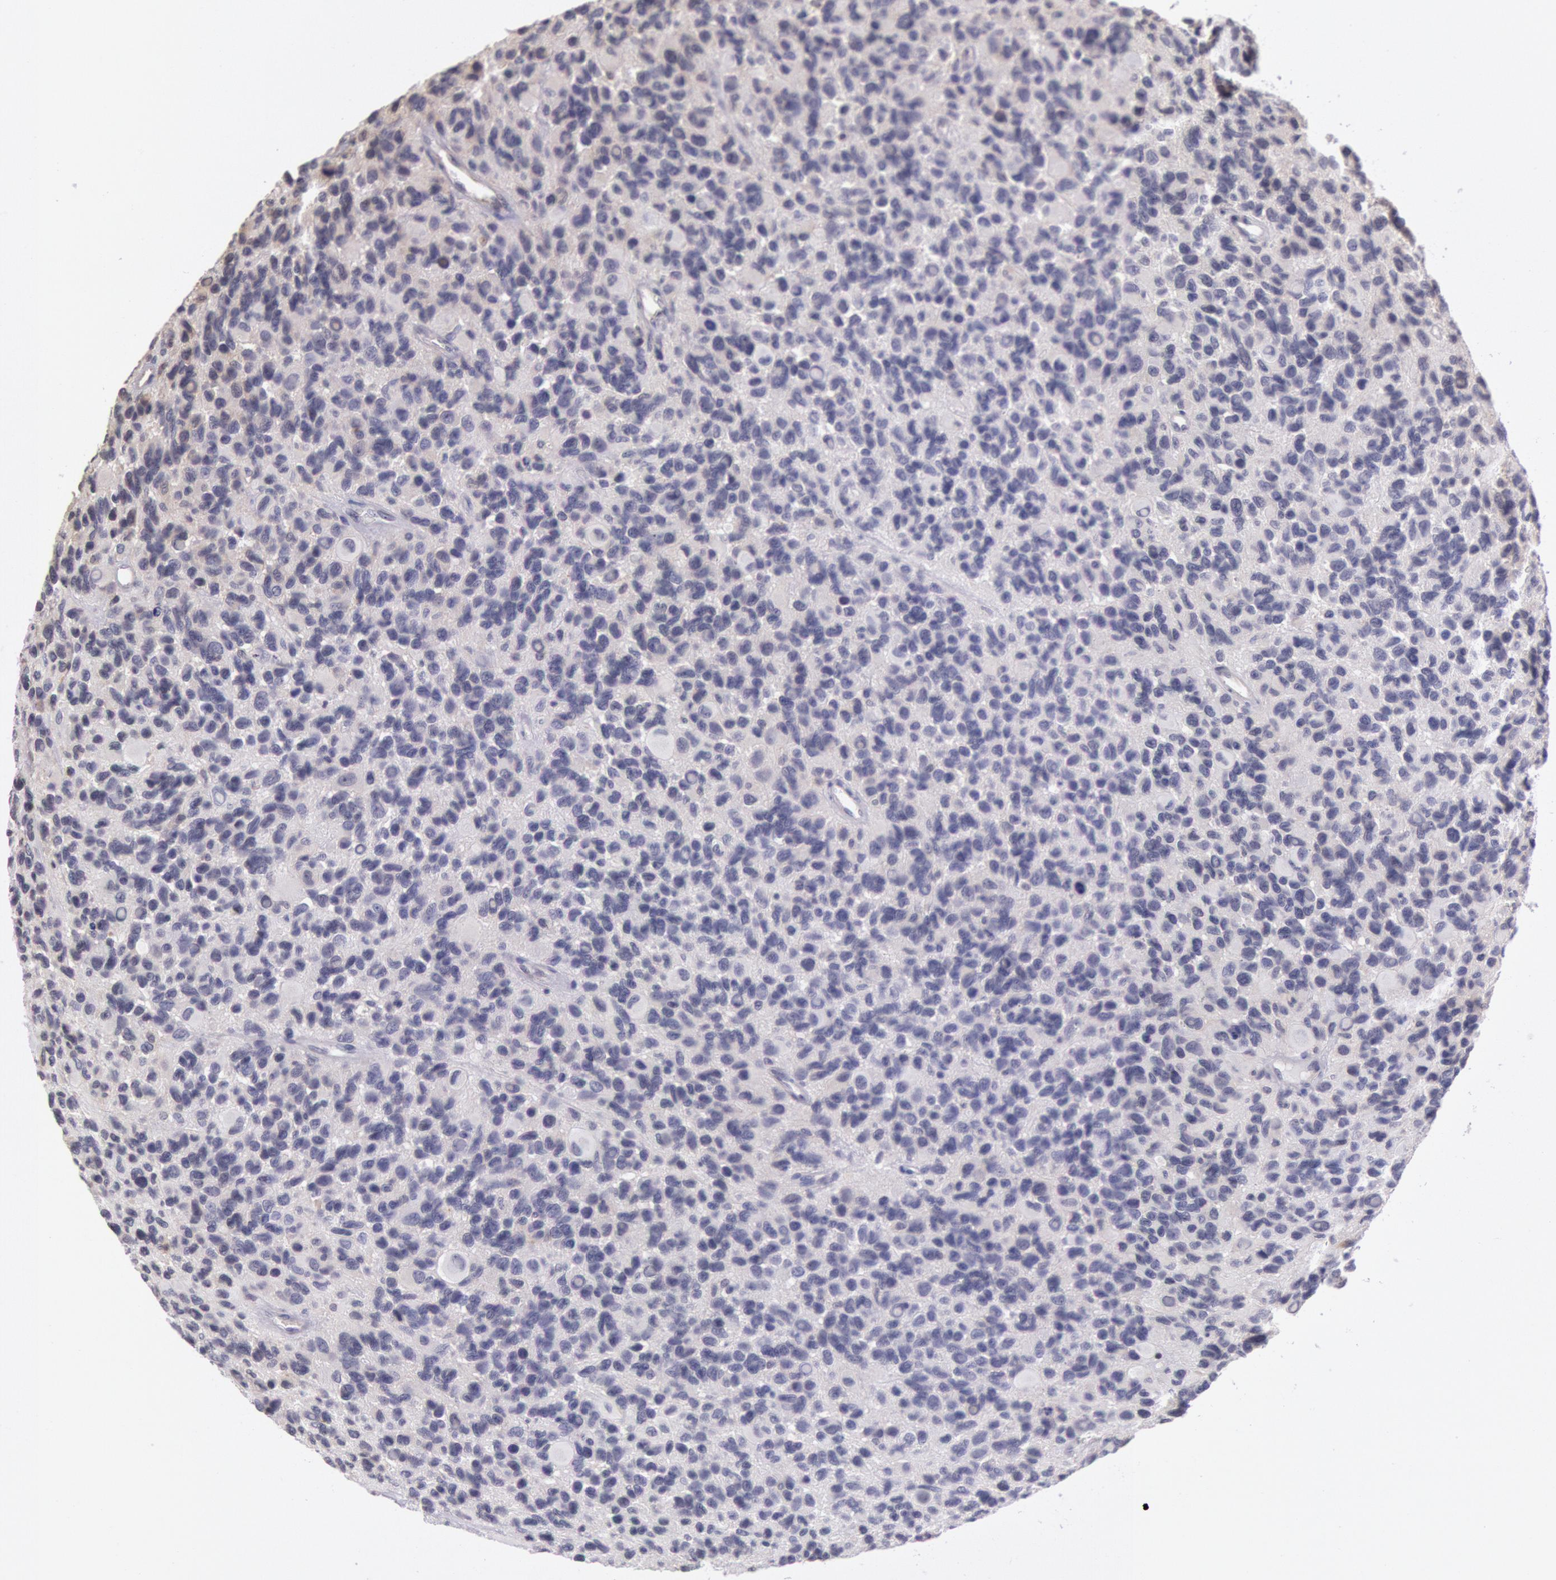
{"staining": {"intensity": "negative", "quantity": "none", "location": "none"}, "tissue": "glioma", "cell_type": "Tumor cells", "image_type": "cancer", "snomed": [{"axis": "morphology", "description": "Glioma, malignant, High grade"}, {"axis": "topography", "description": "Brain"}], "caption": "Tumor cells show no significant positivity in high-grade glioma (malignant).", "gene": "HIF1A", "patient": {"sex": "male", "age": 77}}